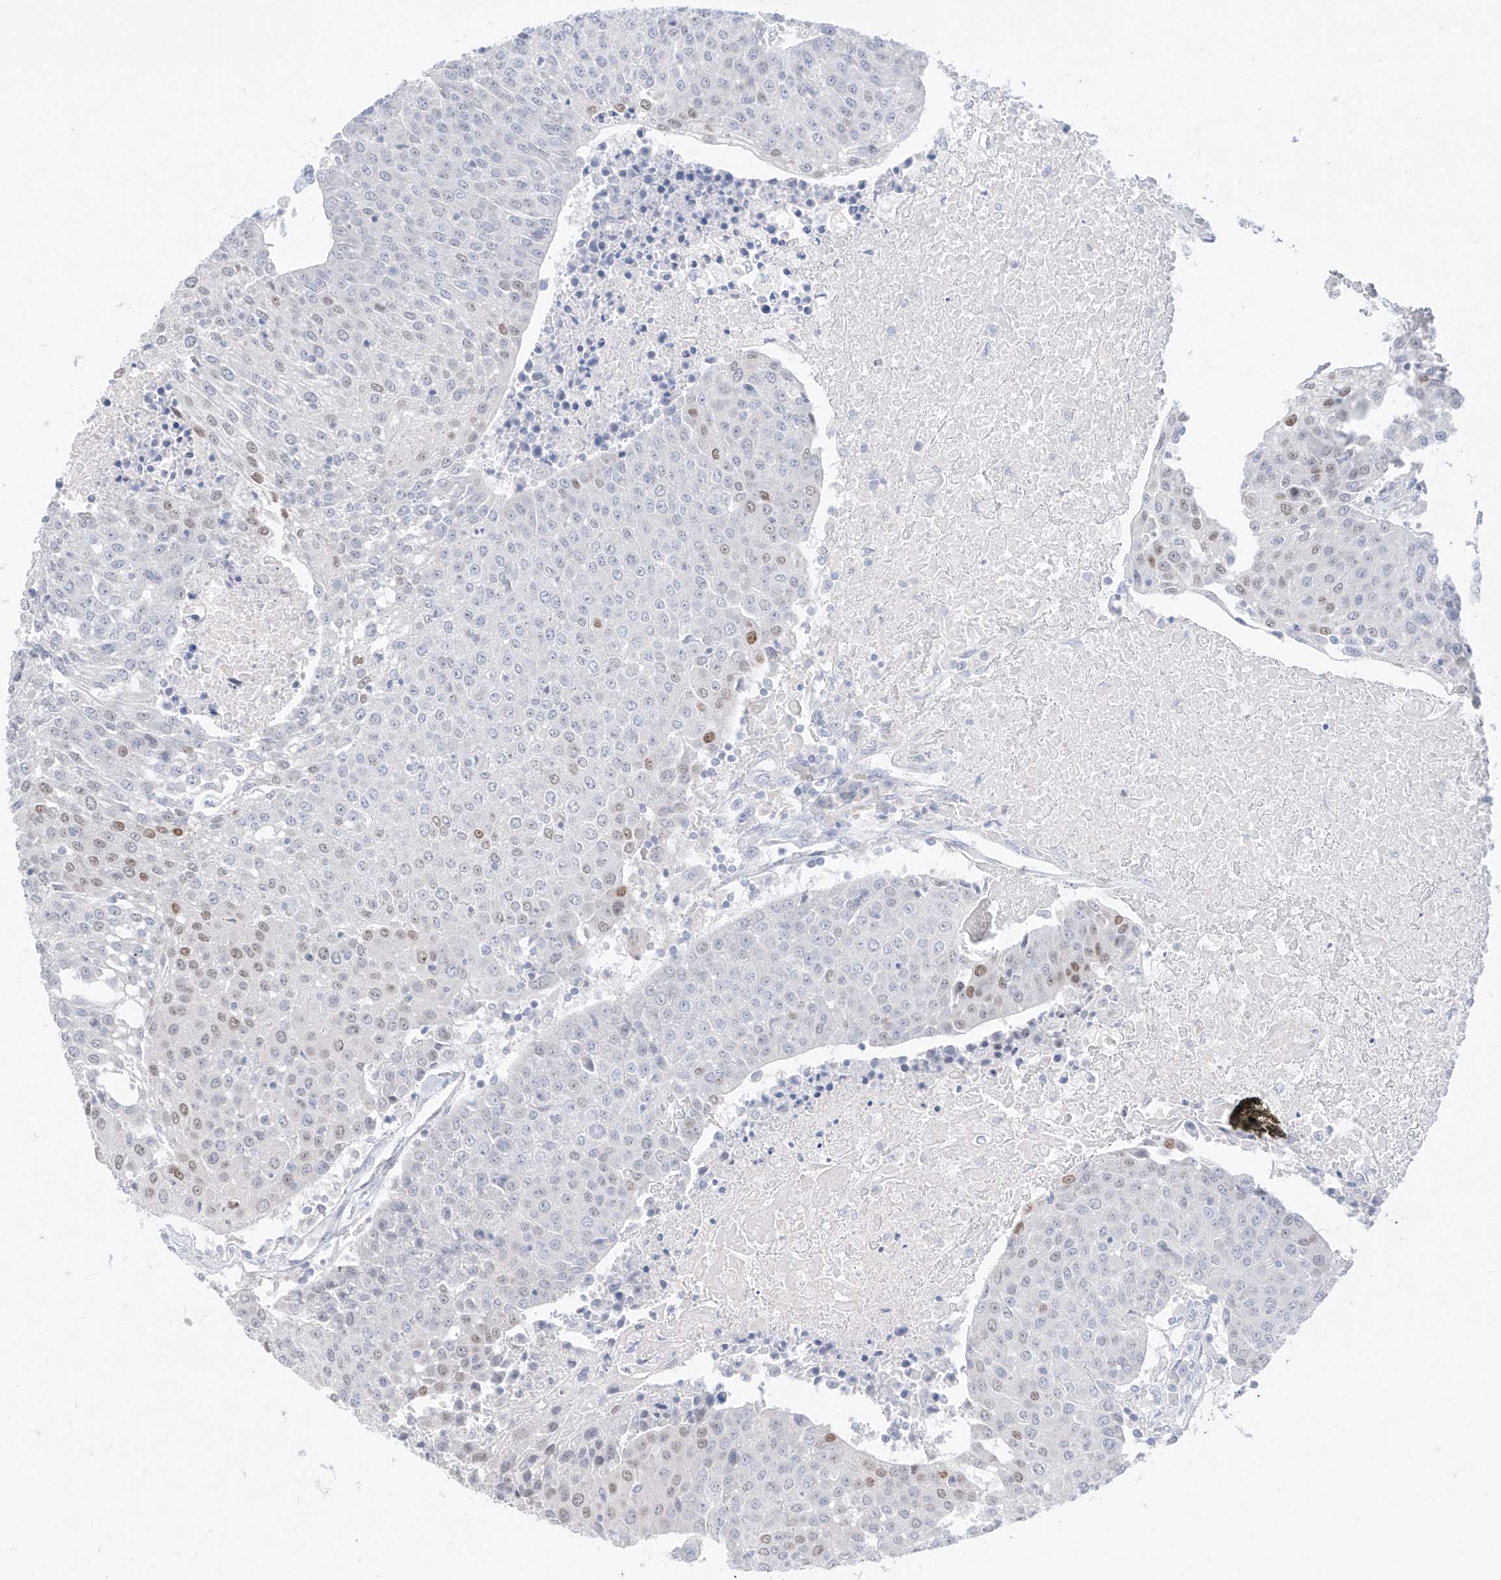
{"staining": {"intensity": "moderate", "quantity": "<25%", "location": "nuclear"}, "tissue": "urothelial cancer", "cell_type": "Tumor cells", "image_type": "cancer", "snomed": [{"axis": "morphology", "description": "Urothelial carcinoma, High grade"}, {"axis": "topography", "description": "Urinary bladder"}], "caption": "An IHC histopathology image of tumor tissue is shown. Protein staining in brown shows moderate nuclear positivity in urothelial cancer within tumor cells.", "gene": "BARX2", "patient": {"sex": "female", "age": 85}}